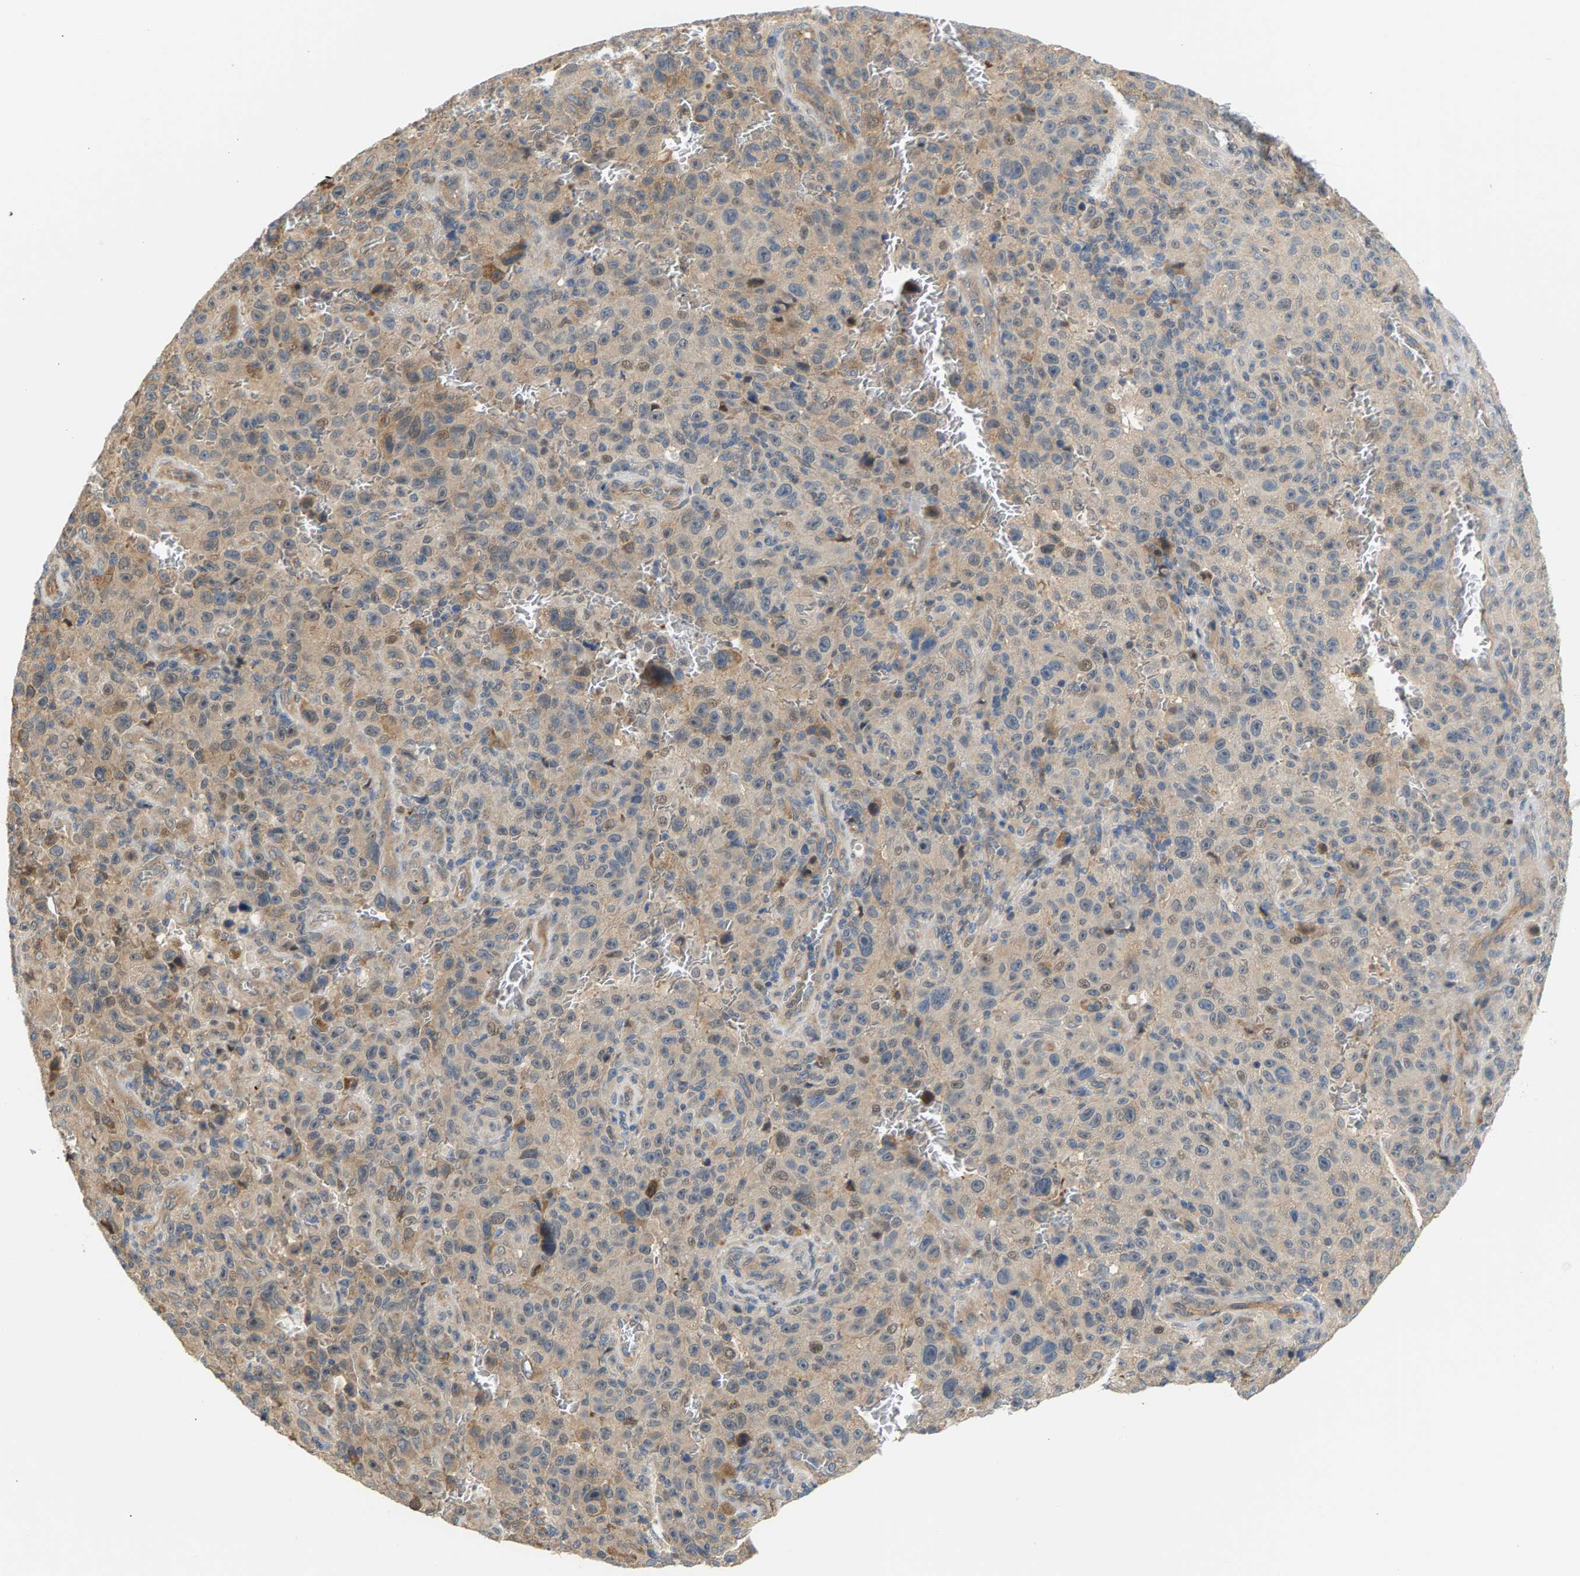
{"staining": {"intensity": "weak", "quantity": "25%-75%", "location": "cytoplasmic/membranous,nuclear"}, "tissue": "melanoma", "cell_type": "Tumor cells", "image_type": "cancer", "snomed": [{"axis": "morphology", "description": "Malignant melanoma, NOS"}, {"axis": "topography", "description": "Skin"}], "caption": "Protein staining displays weak cytoplasmic/membranous and nuclear staining in about 25%-75% of tumor cells in malignant melanoma.", "gene": "KRTAP27-1", "patient": {"sex": "female", "age": 82}}